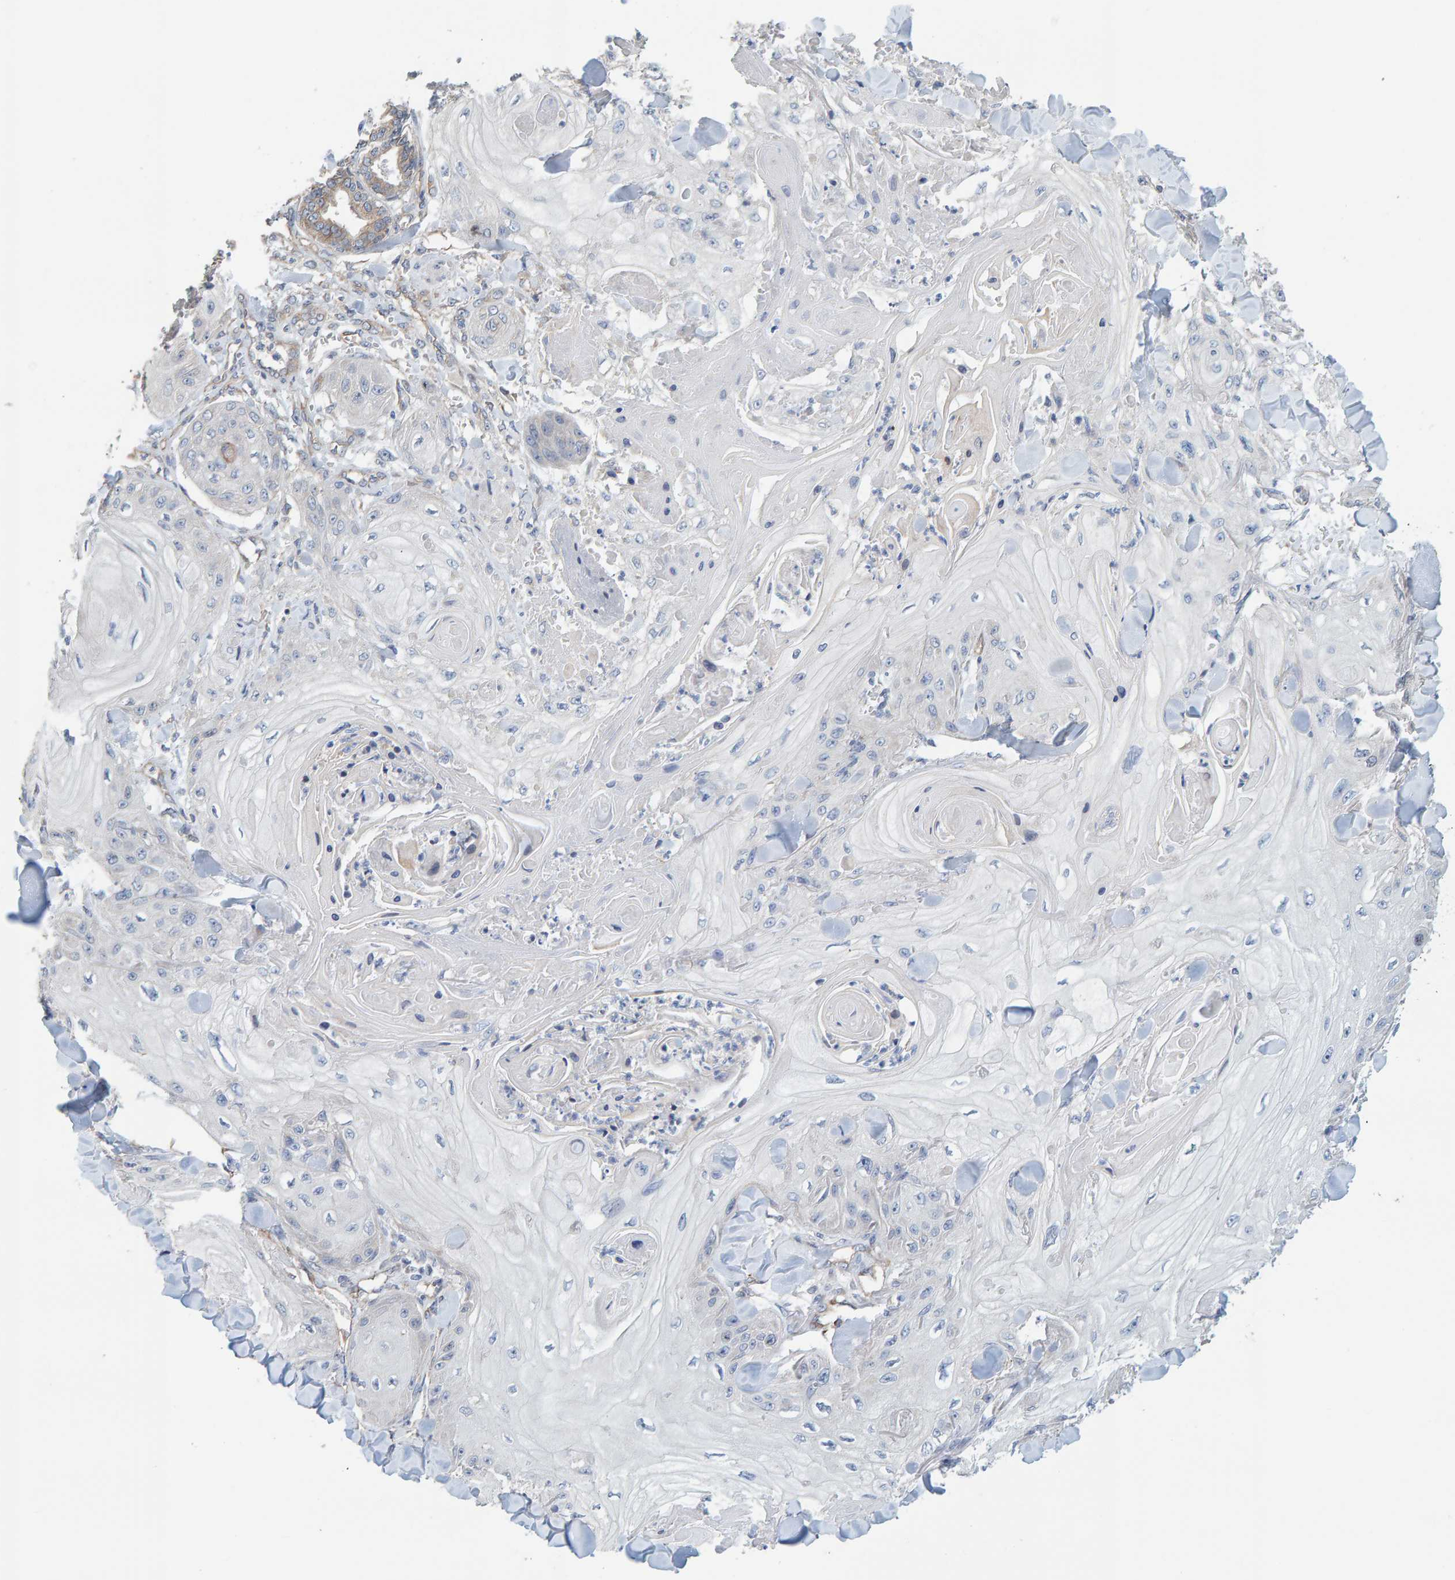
{"staining": {"intensity": "negative", "quantity": "none", "location": "none"}, "tissue": "skin cancer", "cell_type": "Tumor cells", "image_type": "cancer", "snomed": [{"axis": "morphology", "description": "Squamous cell carcinoma, NOS"}, {"axis": "topography", "description": "Skin"}], "caption": "There is no significant staining in tumor cells of skin cancer. Nuclei are stained in blue.", "gene": "RGP1", "patient": {"sex": "male", "age": 74}}